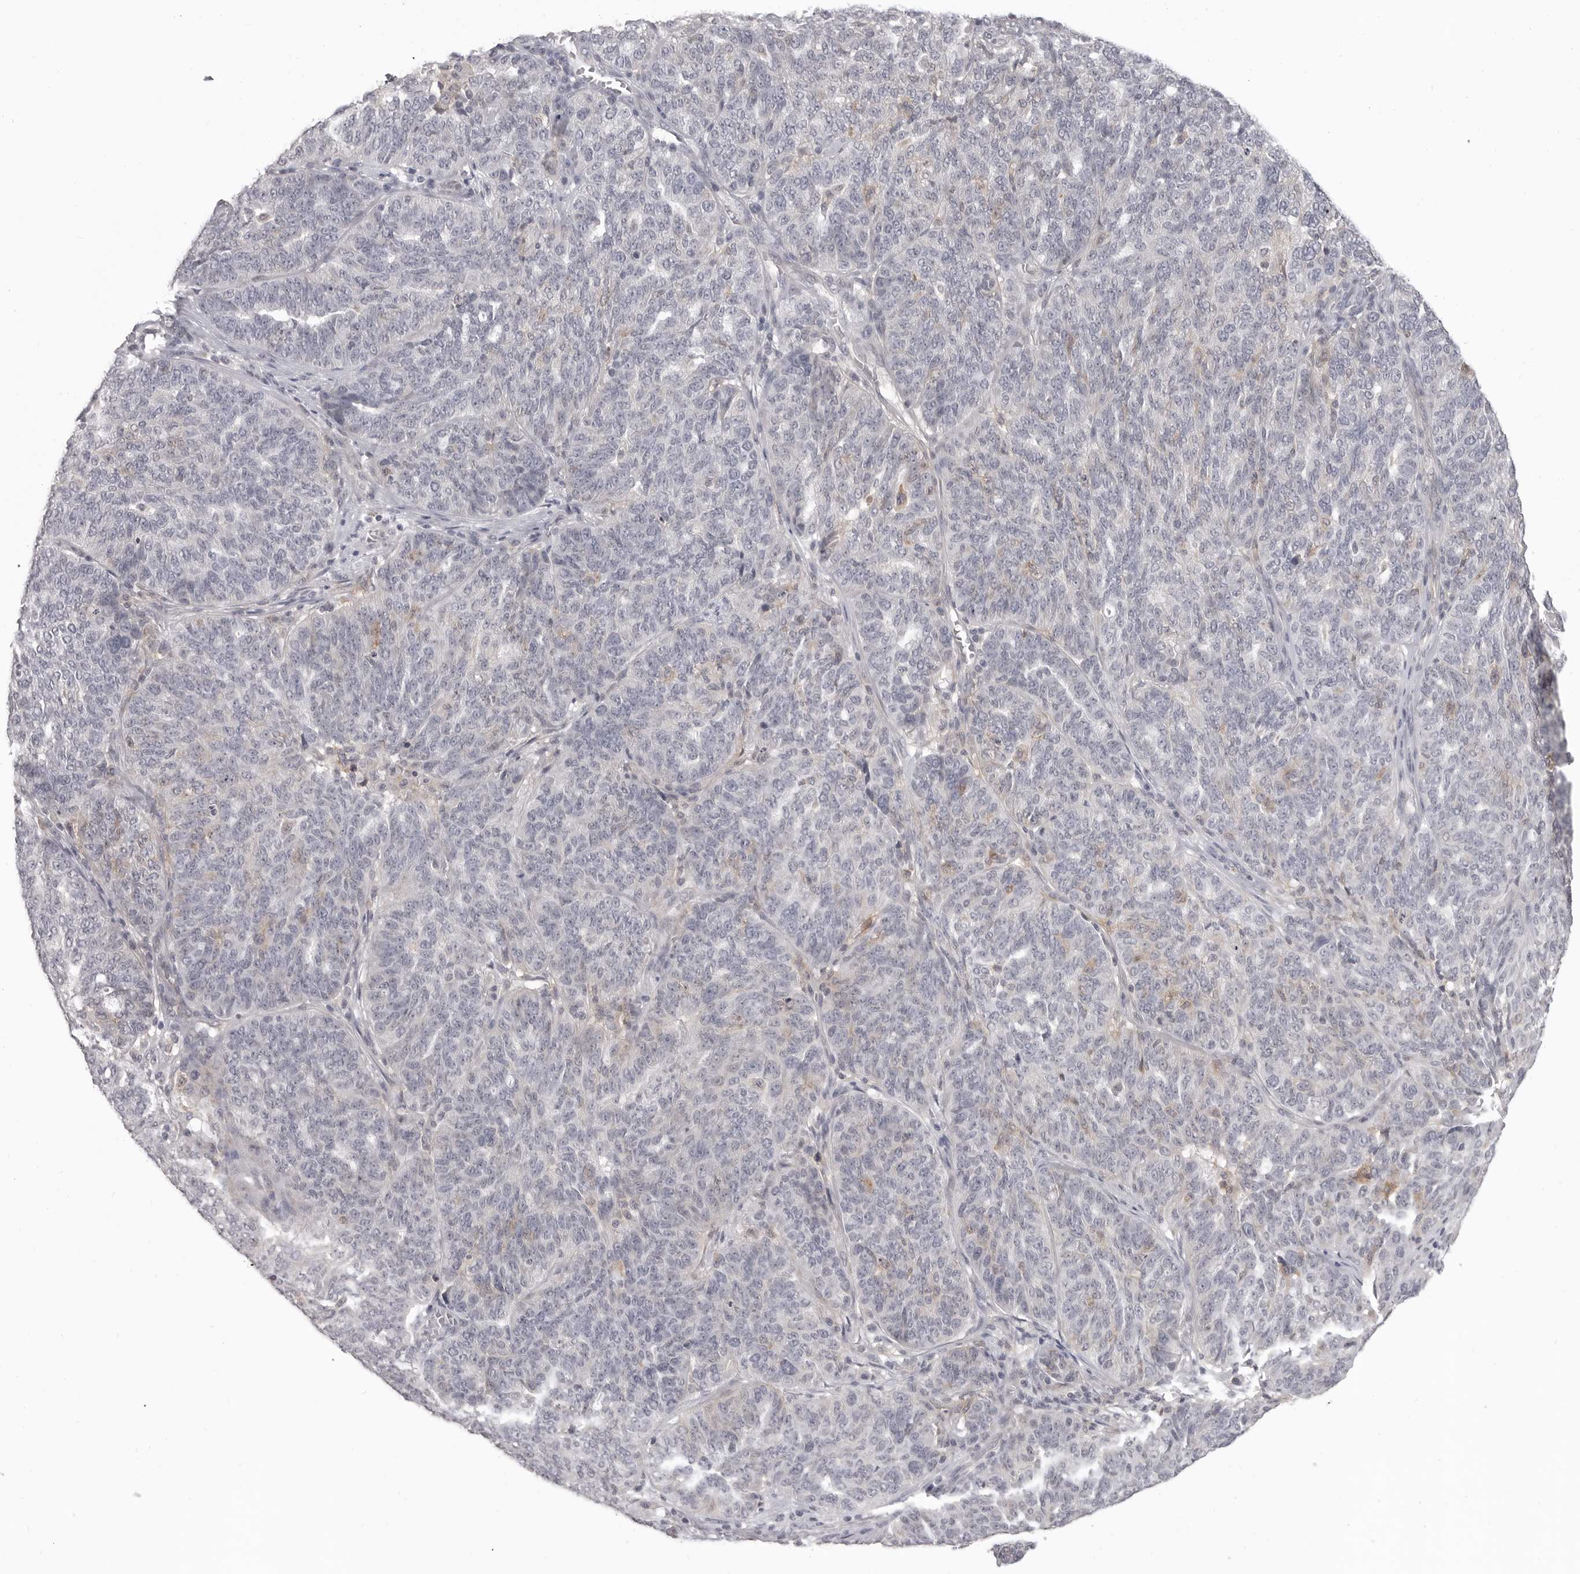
{"staining": {"intensity": "negative", "quantity": "none", "location": "none"}, "tissue": "ovarian cancer", "cell_type": "Tumor cells", "image_type": "cancer", "snomed": [{"axis": "morphology", "description": "Cystadenocarcinoma, serous, NOS"}, {"axis": "topography", "description": "Ovary"}], "caption": "The micrograph exhibits no significant expression in tumor cells of serous cystadenocarcinoma (ovarian). (Brightfield microscopy of DAB immunohistochemistry (IHC) at high magnification).", "gene": "IFNGR1", "patient": {"sex": "female", "age": 59}}